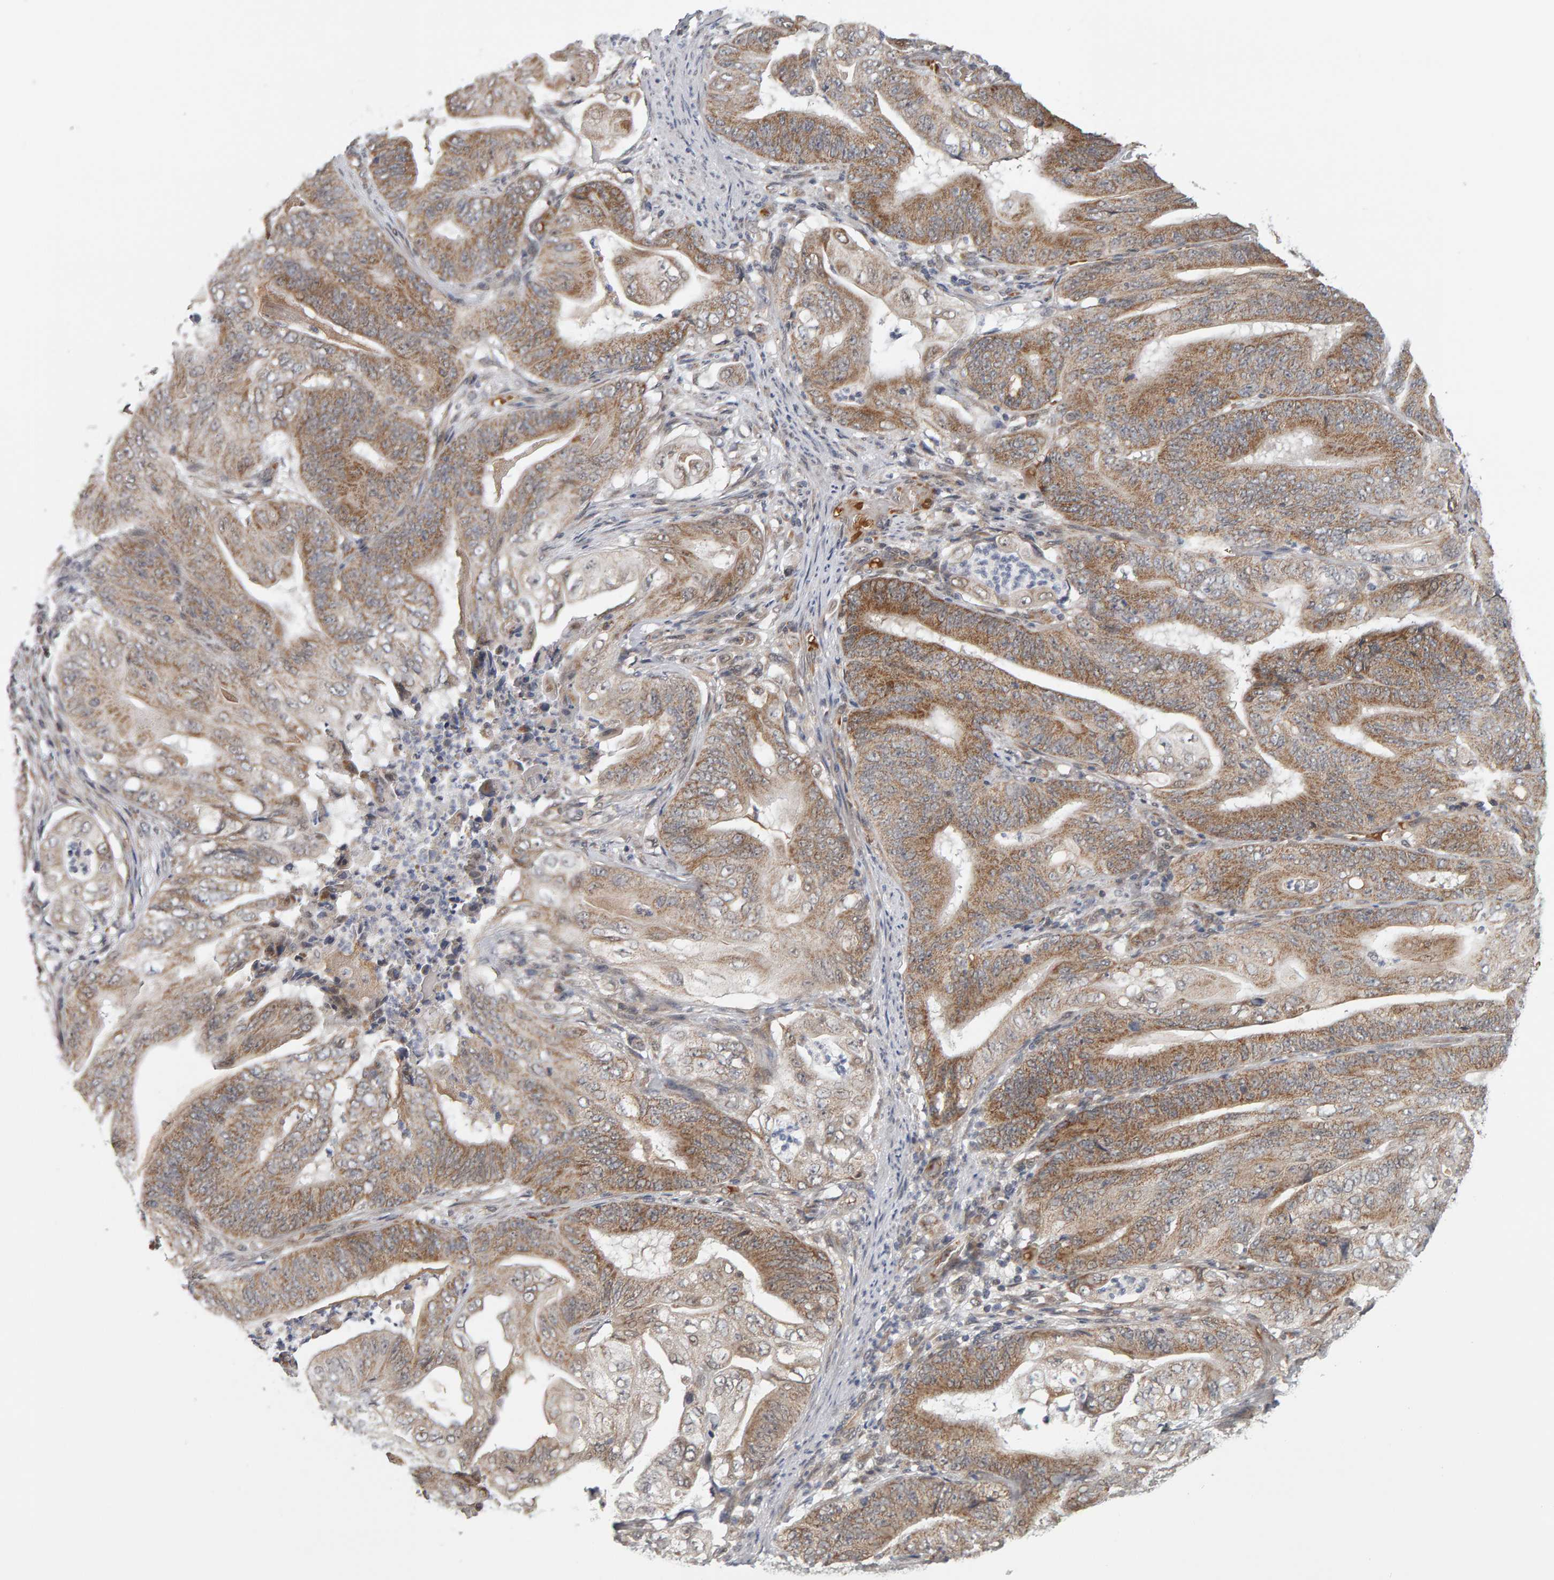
{"staining": {"intensity": "moderate", "quantity": ">75%", "location": "cytoplasmic/membranous"}, "tissue": "stomach cancer", "cell_type": "Tumor cells", "image_type": "cancer", "snomed": [{"axis": "morphology", "description": "Adenocarcinoma, NOS"}, {"axis": "topography", "description": "Stomach"}], "caption": "Immunohistochemistry (IHC) staining of stomach adenocarcinoma, which exhibits medium levels of moderate cytoplasmic/membranous staining in approximately >75% of tumor cells indicating moderate cytoplasmic/membranous protein staining. The staining was performed using DAB (3,3'-diaminobenzidine) (brown) for protein detection and nuclei were counterstained in hematoxylin (blue).", "gene": "DAP3", "patient": {"sex": "female", "age": 73}}